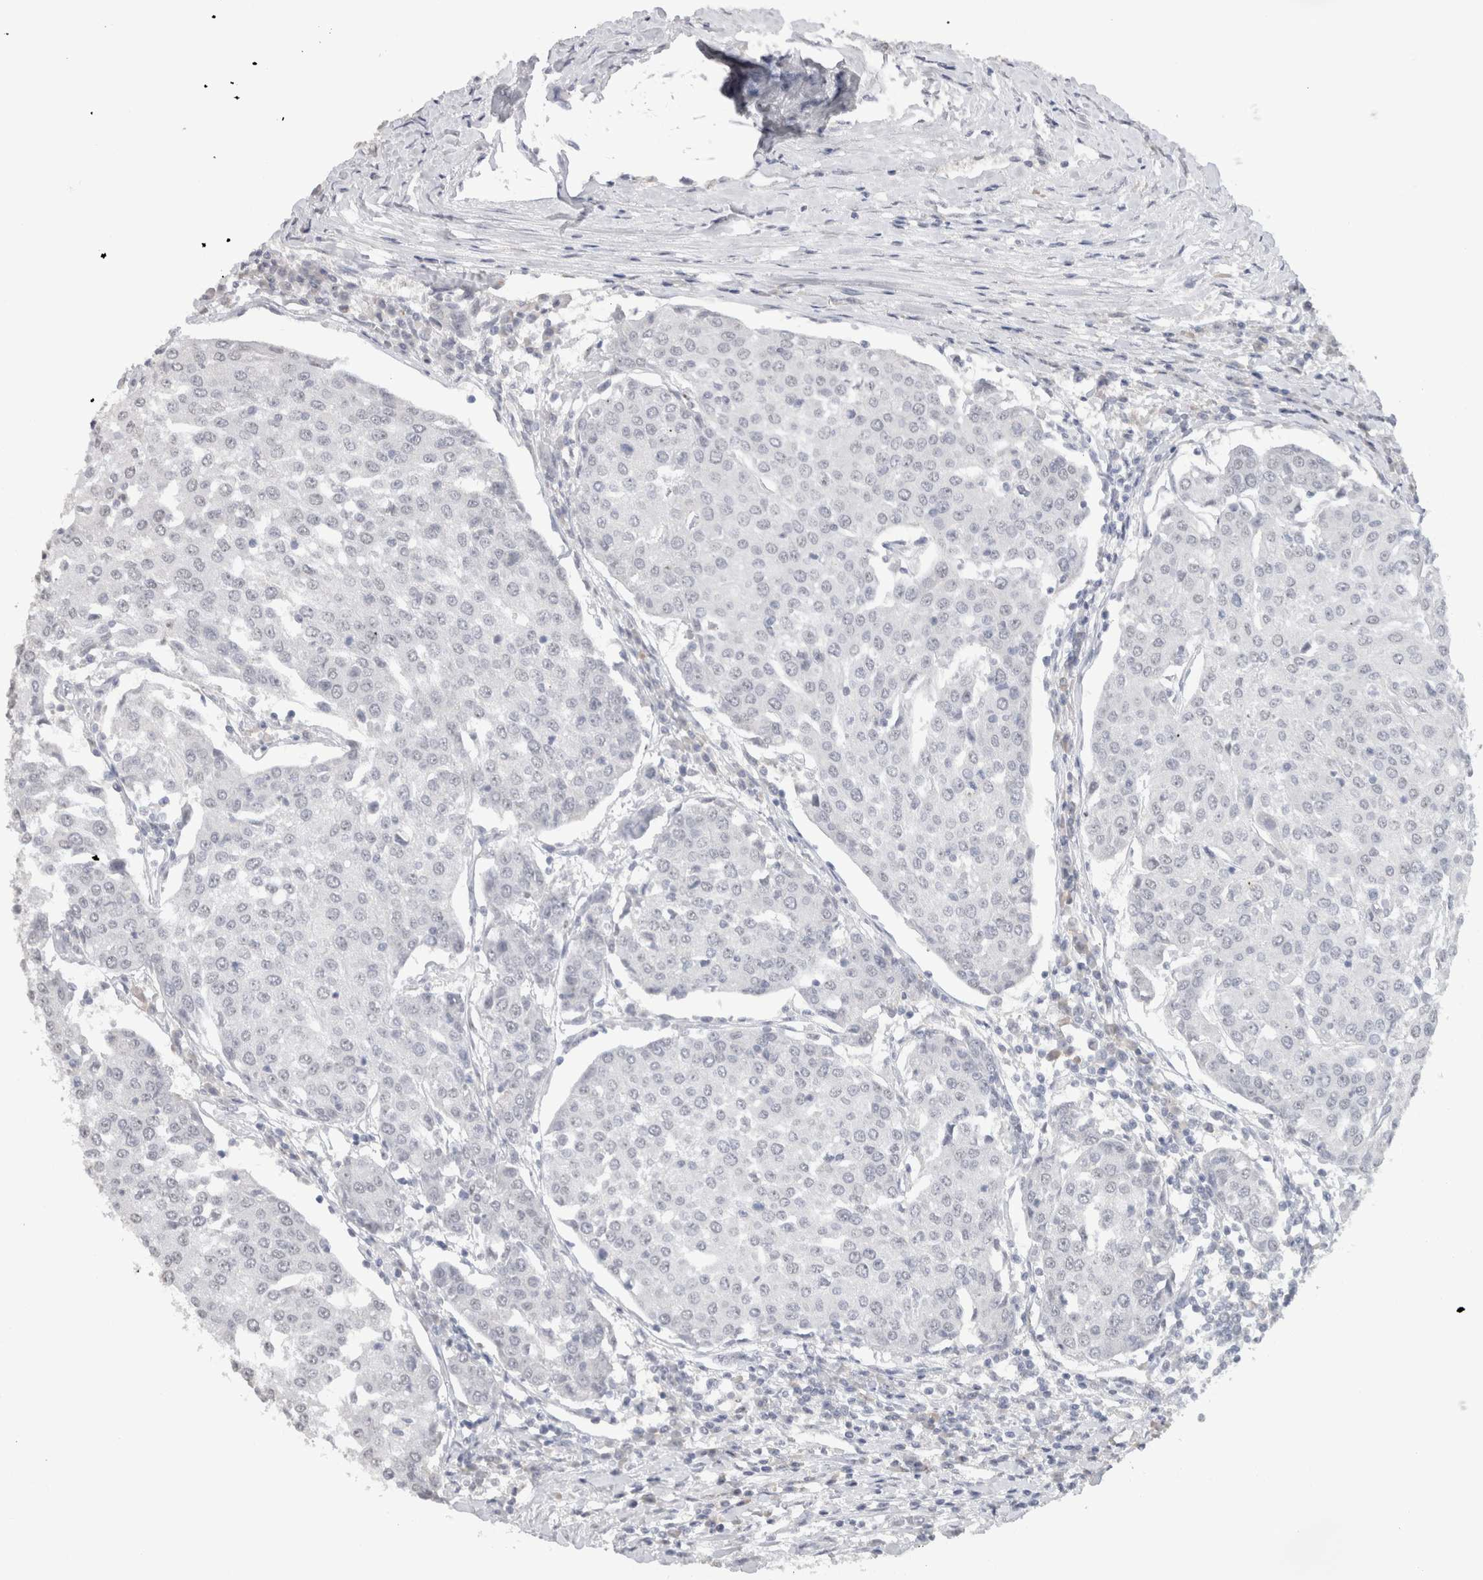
{"staining": {"intensity": "negative", "quantity": "none", "location": "none"}, "tissue": "urothelial cancer", "cell_type": "Tumor cells", "image_type": "cancer", "snomed": [{"axis": "morphology", "description": "Urothelial carcinoma, High grade"}, {"axis": "topography", "description": "Urinary bladder"}], "caption": "An immunohistochemistry image of urothelial carcinoma (high-grade) is shown. There is no staining in tumor cells of urothelial carcinoma (high-grade). Nuclei are stained in blue.", "gene": "CADM3", "patient": {"sex": "female", "age": 85}}